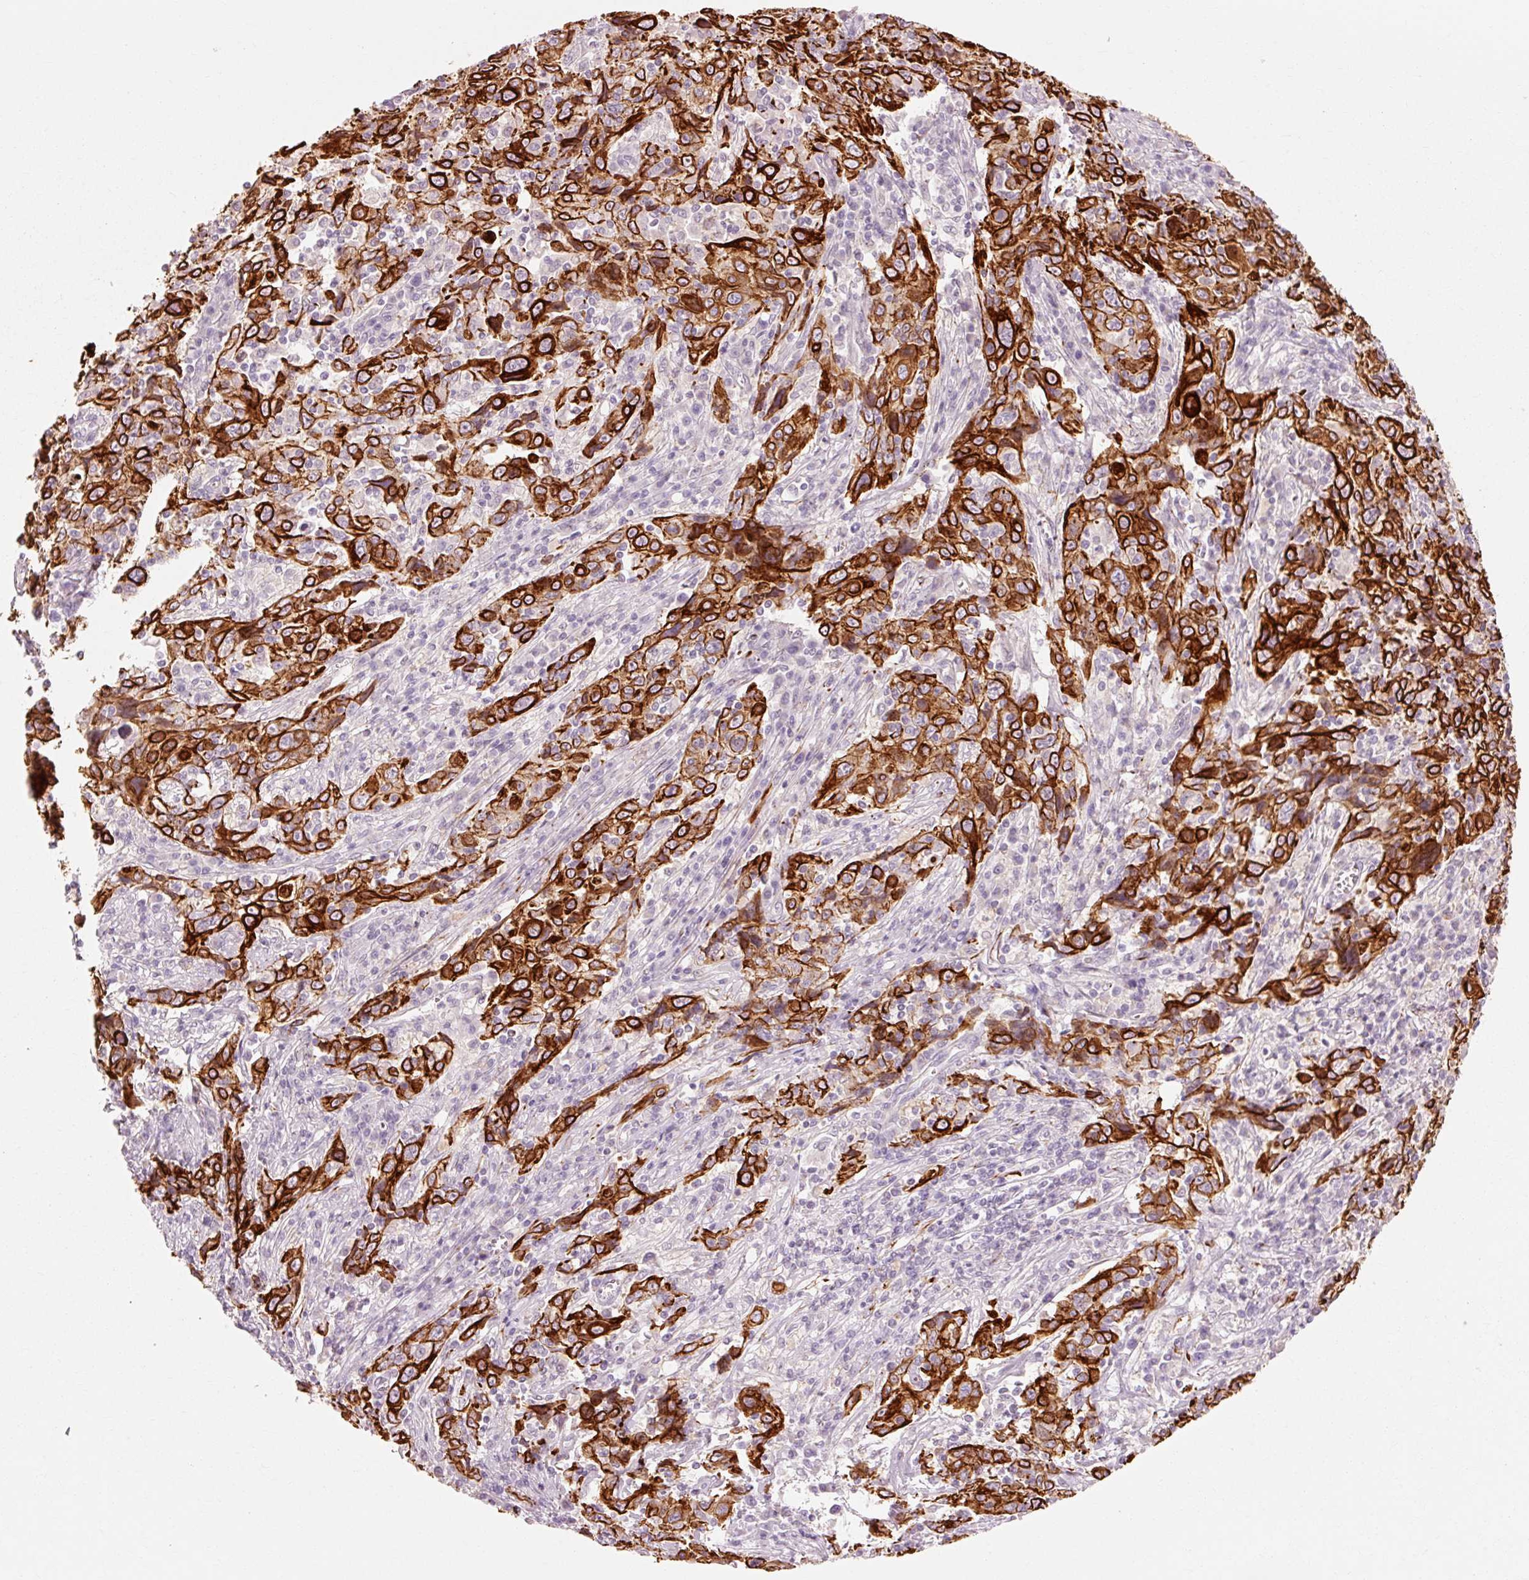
{"staining": {"intensity": "strong", "quantity": ">75%", "location": "cytoplasmic/membranous"}, "tissue": "cervical cancer", "cell_type": "Tumor cells", "image_type": "cancer", "snomed": [{"axis": "morphology", "description": "Squamous cell carcinoma, NOS"}, {"axis": "topography", "description": "Cervix"}], "caption": "A histopathology image of cervical squamous cell carcinoma stained for a protein displays strong cytoplasmic/membranous brown staining in tumor cells. (Brightfield microscopy of DAB IHC at high magnification).", "gene": "TRIM73", "patient": {"sex": "female", "age": 46}}